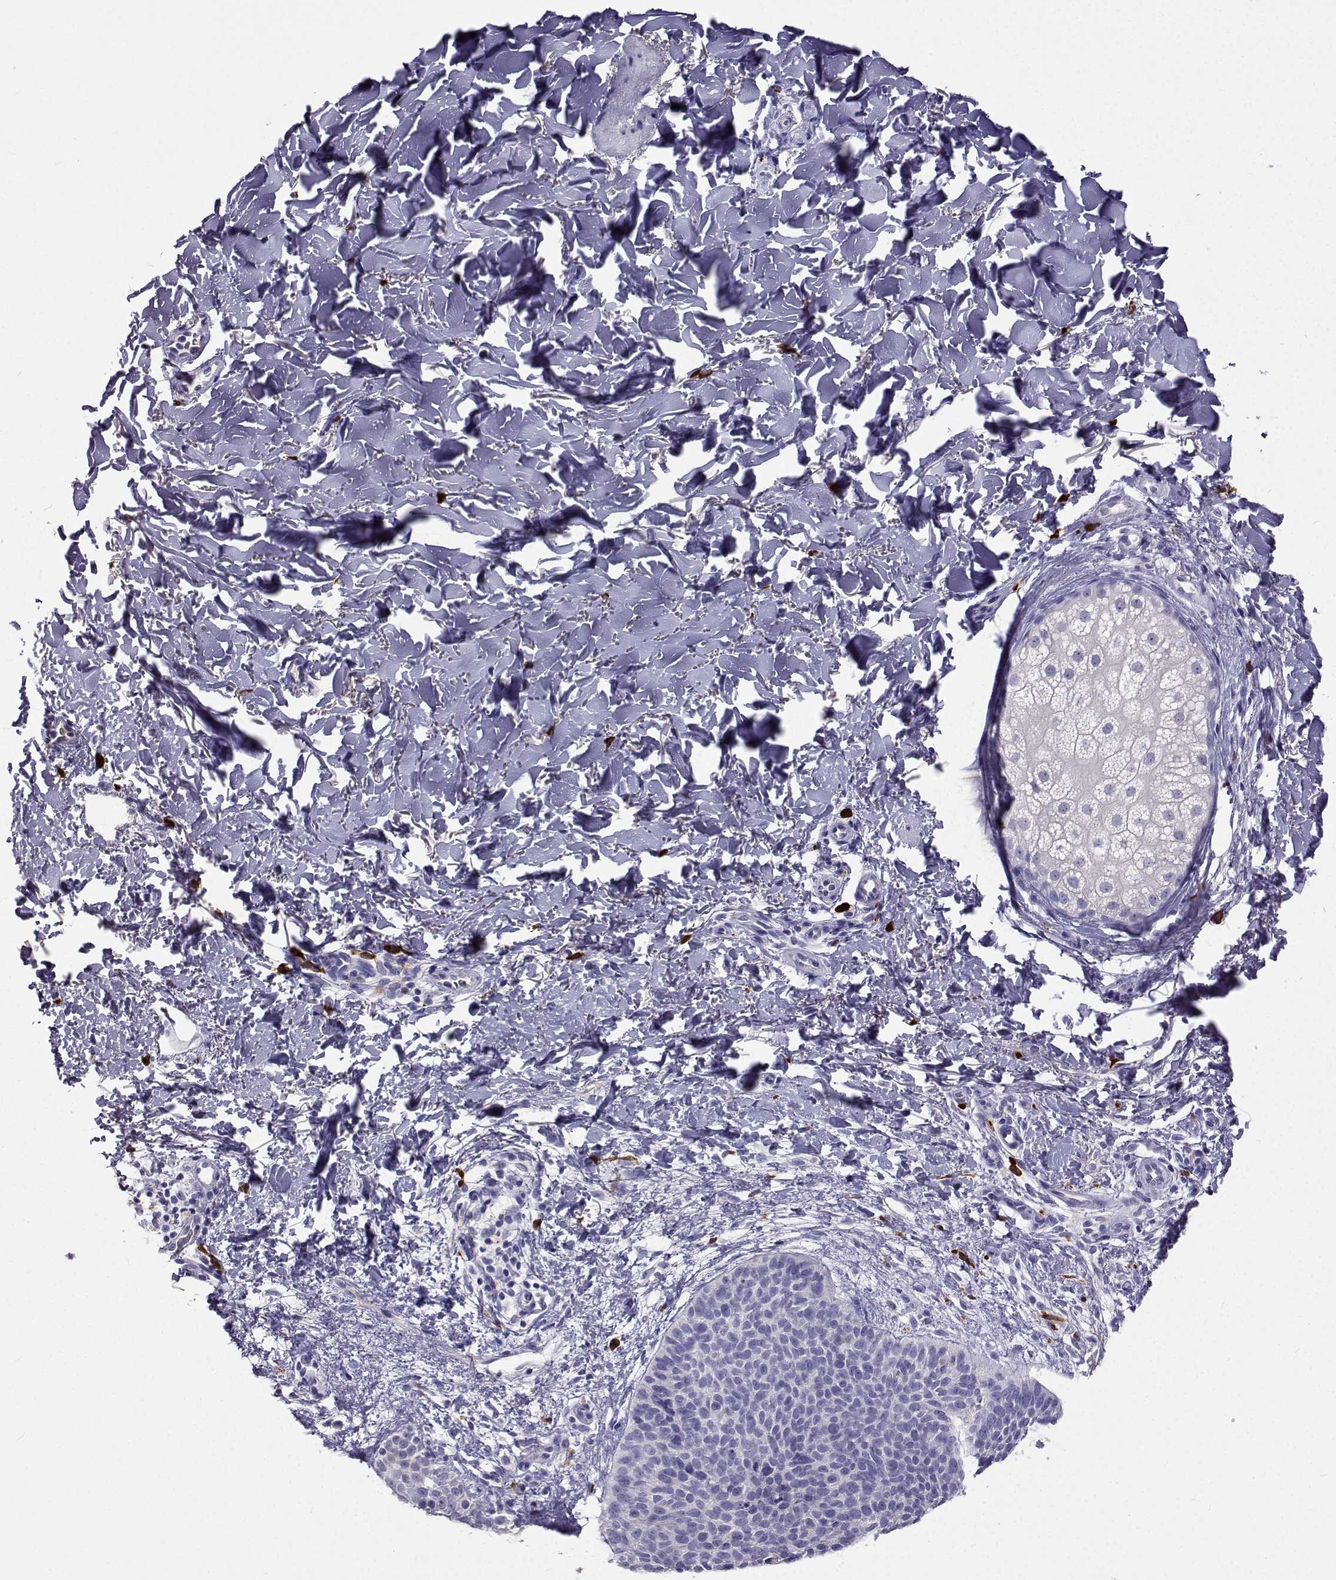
{"staining": {"intensity": "negative", "quantity": "none", "location": "none"}, "tissue": "skin cancer", "cell_type": "Tumor cells", "image_type": "cancer", "snomed": [{"axis": "morphology", "description": "Basal cell carcinoma"}, {"axis": "topography", "description": "Skin"}], "caption": "Immunohistochemical staining of skin cancer (basal cell carcinoma) reveals no significant positivity in tumor cells.", "gene": "CFAP44", "patient": {"sex": "female", "age": 69}}